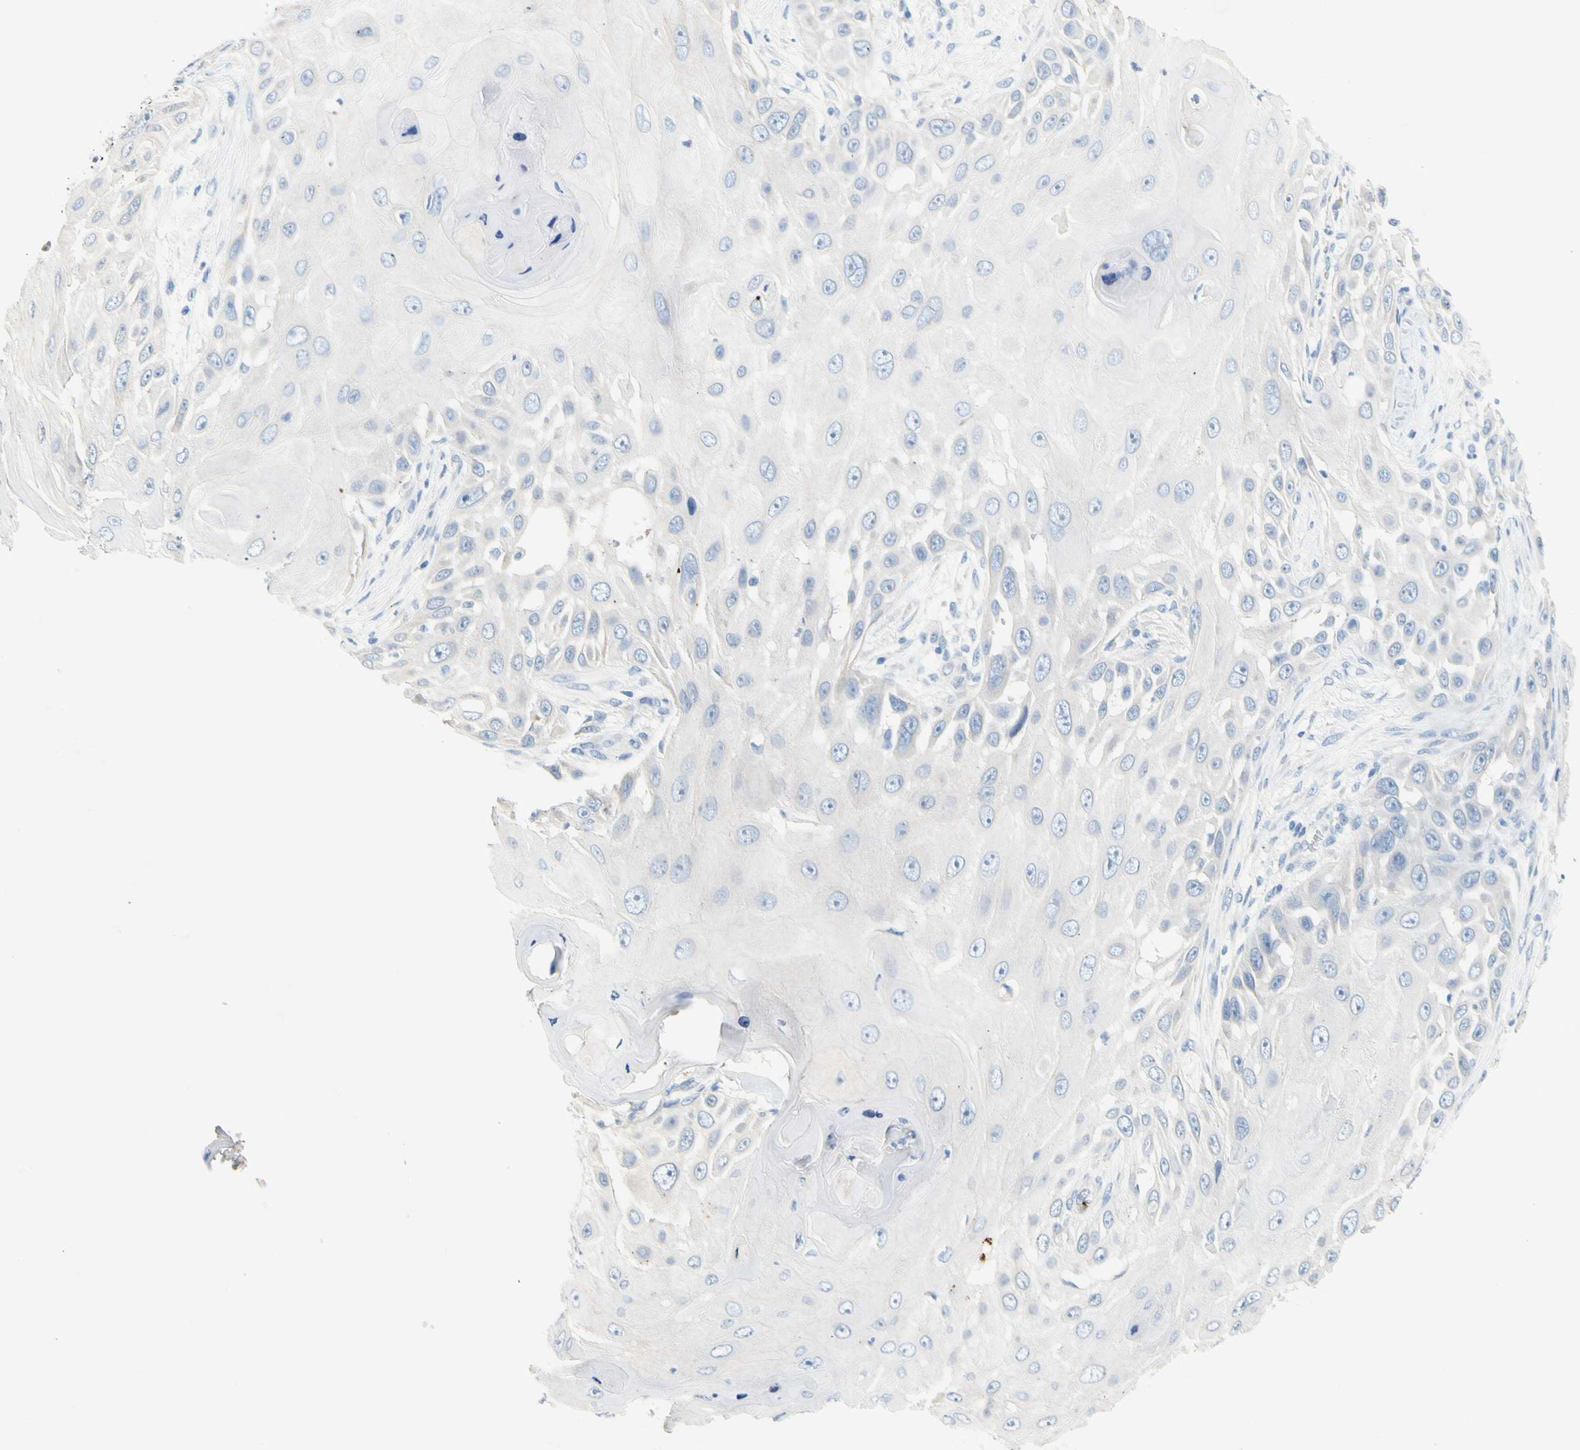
{"staining": {"intensity": "negative", "quantity": "none", "location": "none"}, "tissue": "skin cancer", "cell_type": "Tumor cells", "image_type": "cancer", "snomed": [{"axis": "morphology", "description": "Squamous cell carcinoma, NOS"}, {"axis": "topography", "description": "Skin"}], "caption": "DAB (3,3'-diaminobenzidine) immunohistochemical staining of human skin squamous cell carcinoma displays no significant expression in tumor cells. (DAB (3,3'-diaminobenzidine) immunohistochemistry (IHC) with hematoxylin counter stain).", "gene": "PPBP", "patient": {"sex": "female", "age": 44}}